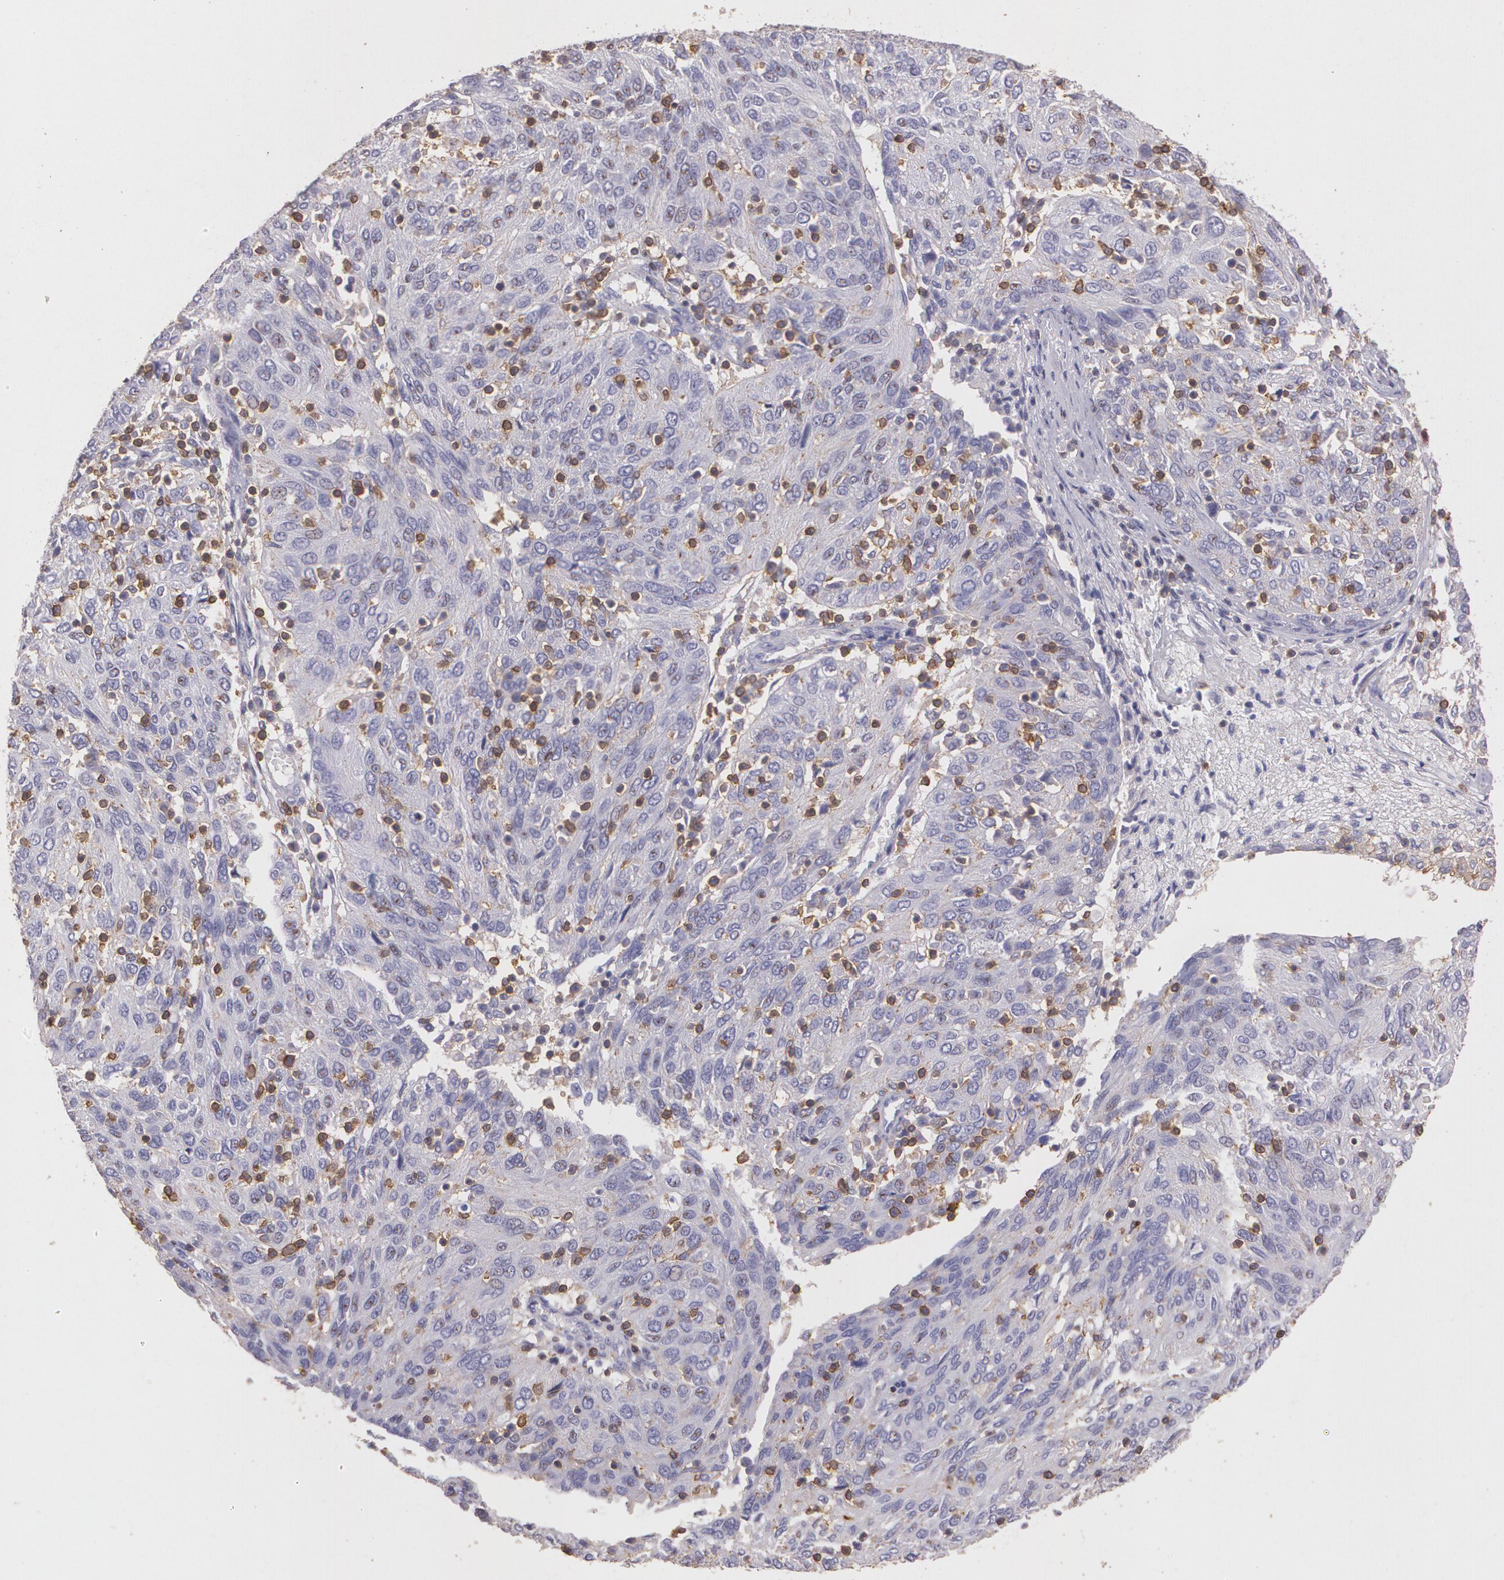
{"staining": {"intensity": "negative", "quantity": "none", "location": "none"}, "tissue": "ovarian cancer", "cell_type": "Tumor cells", "image_type": "cancer", "snomed": [{"axis": "morphology", "description": "Cystadenocarcinoma, serous, NOS"}, {"axis": "topography", "description": "Ovary"}], "caption": "Image shows no protein staining in tumor cells of ovarian serous cystadenocarcinoma tissue.", "gene": "TGFBR1", "patient": {"sex": "female", "age": 54}}